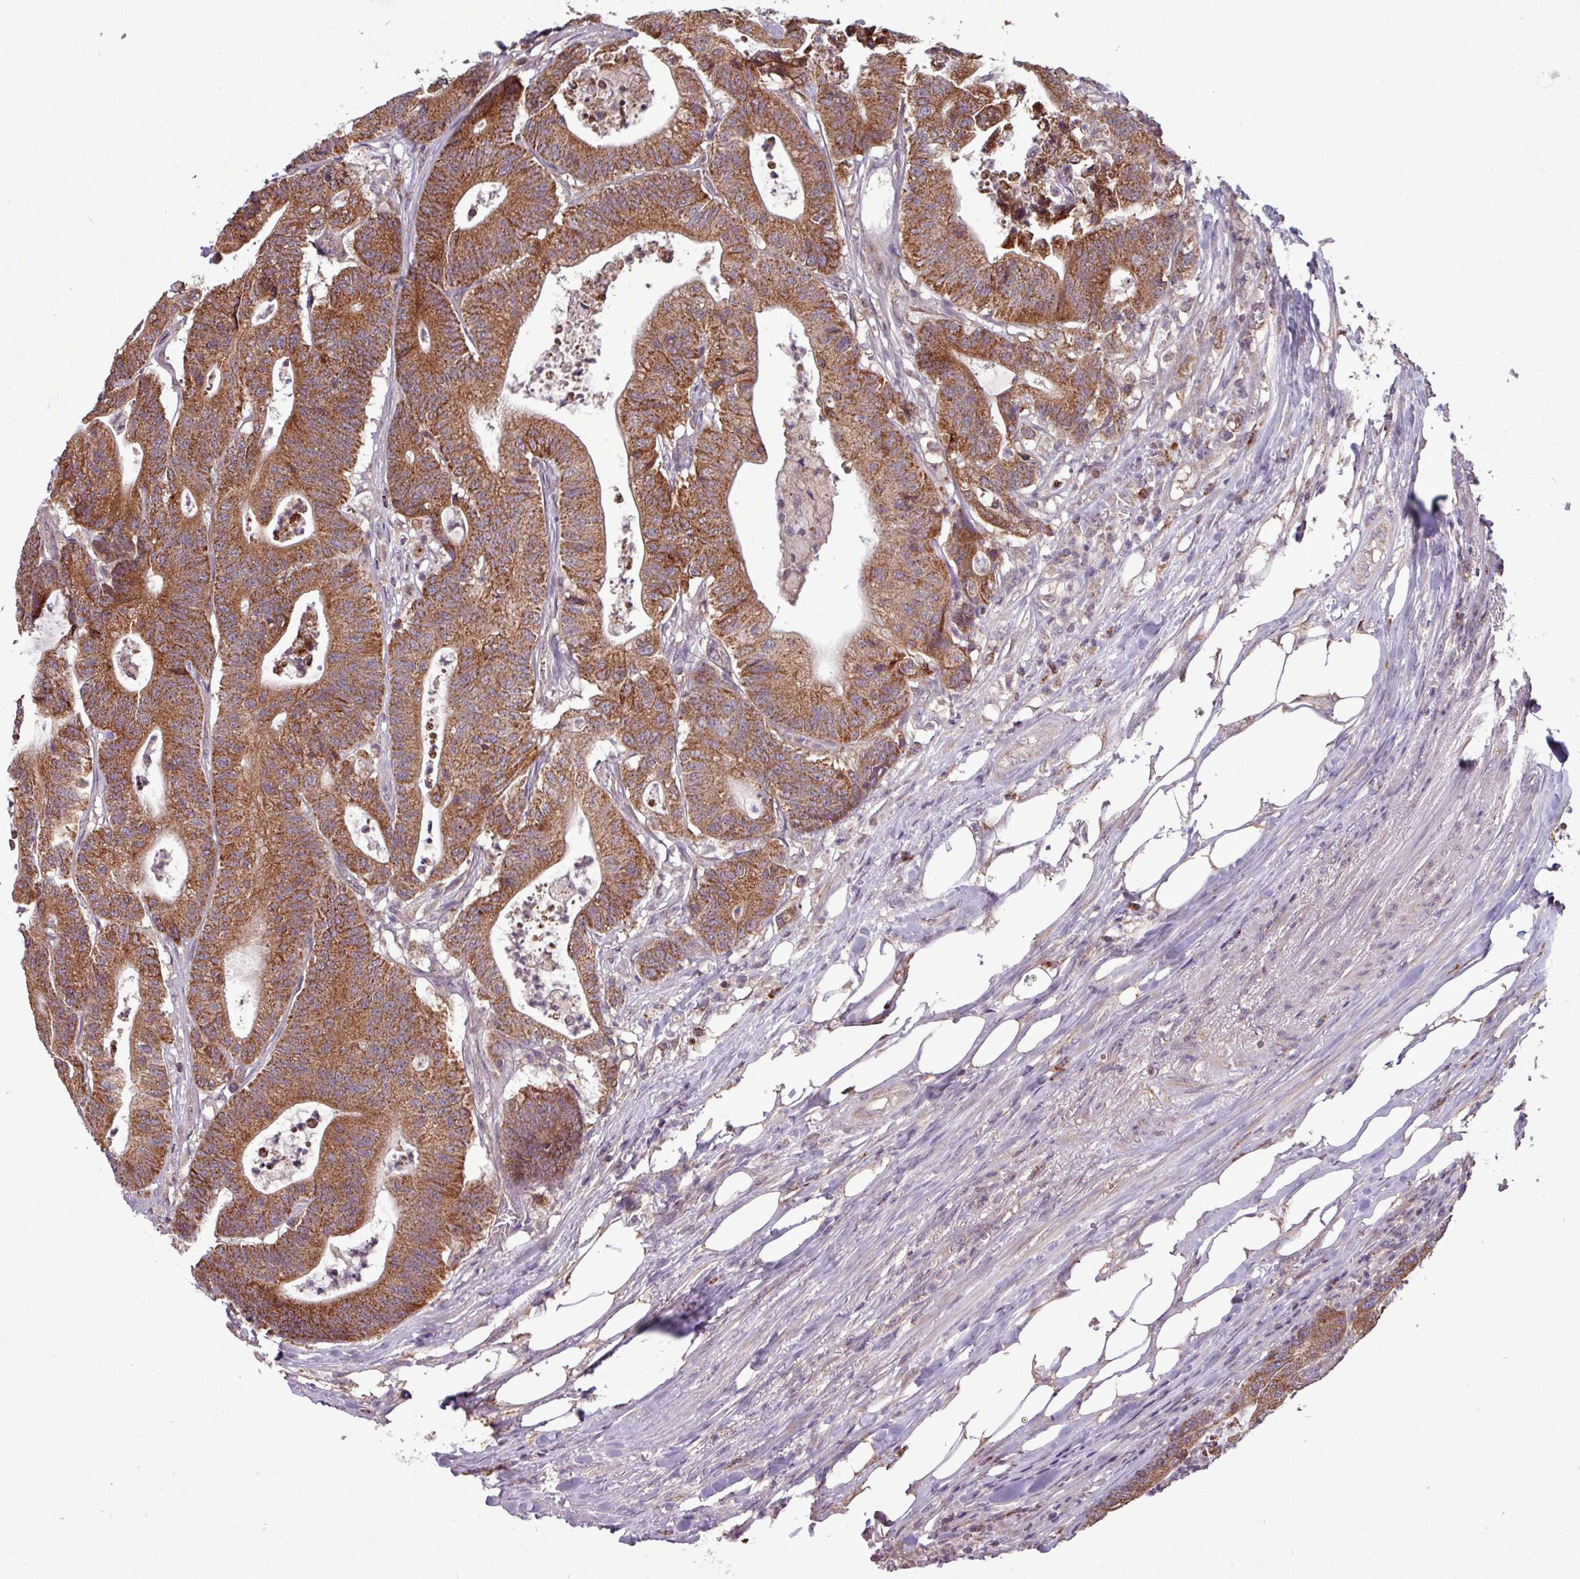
{"staining": {"intensity": "strong", "quantity": ">75%", "location": "cytoplasmic/membranous"}, "tissue": "colorectal cancer", "cell_type": "Tumor cells", "image_type": "cancer", "snomed": [{"axis": "morphology", "description": "Adenocarcinoma, NOS"}, {"axis": "topography", "description": "Colon"}], "caption": "A high amount of strong cytoplasmic/membranous positivity is appreciated in approximately >75% of tumor cells in colorectal adenocarcinoma tissue. (DAB (3,3'-diaminobenzidine) = brown stain, brightfield microscopy at high magnification).", "gene": "MCTP2", "patient": {"sex": "female", "age": 84}}